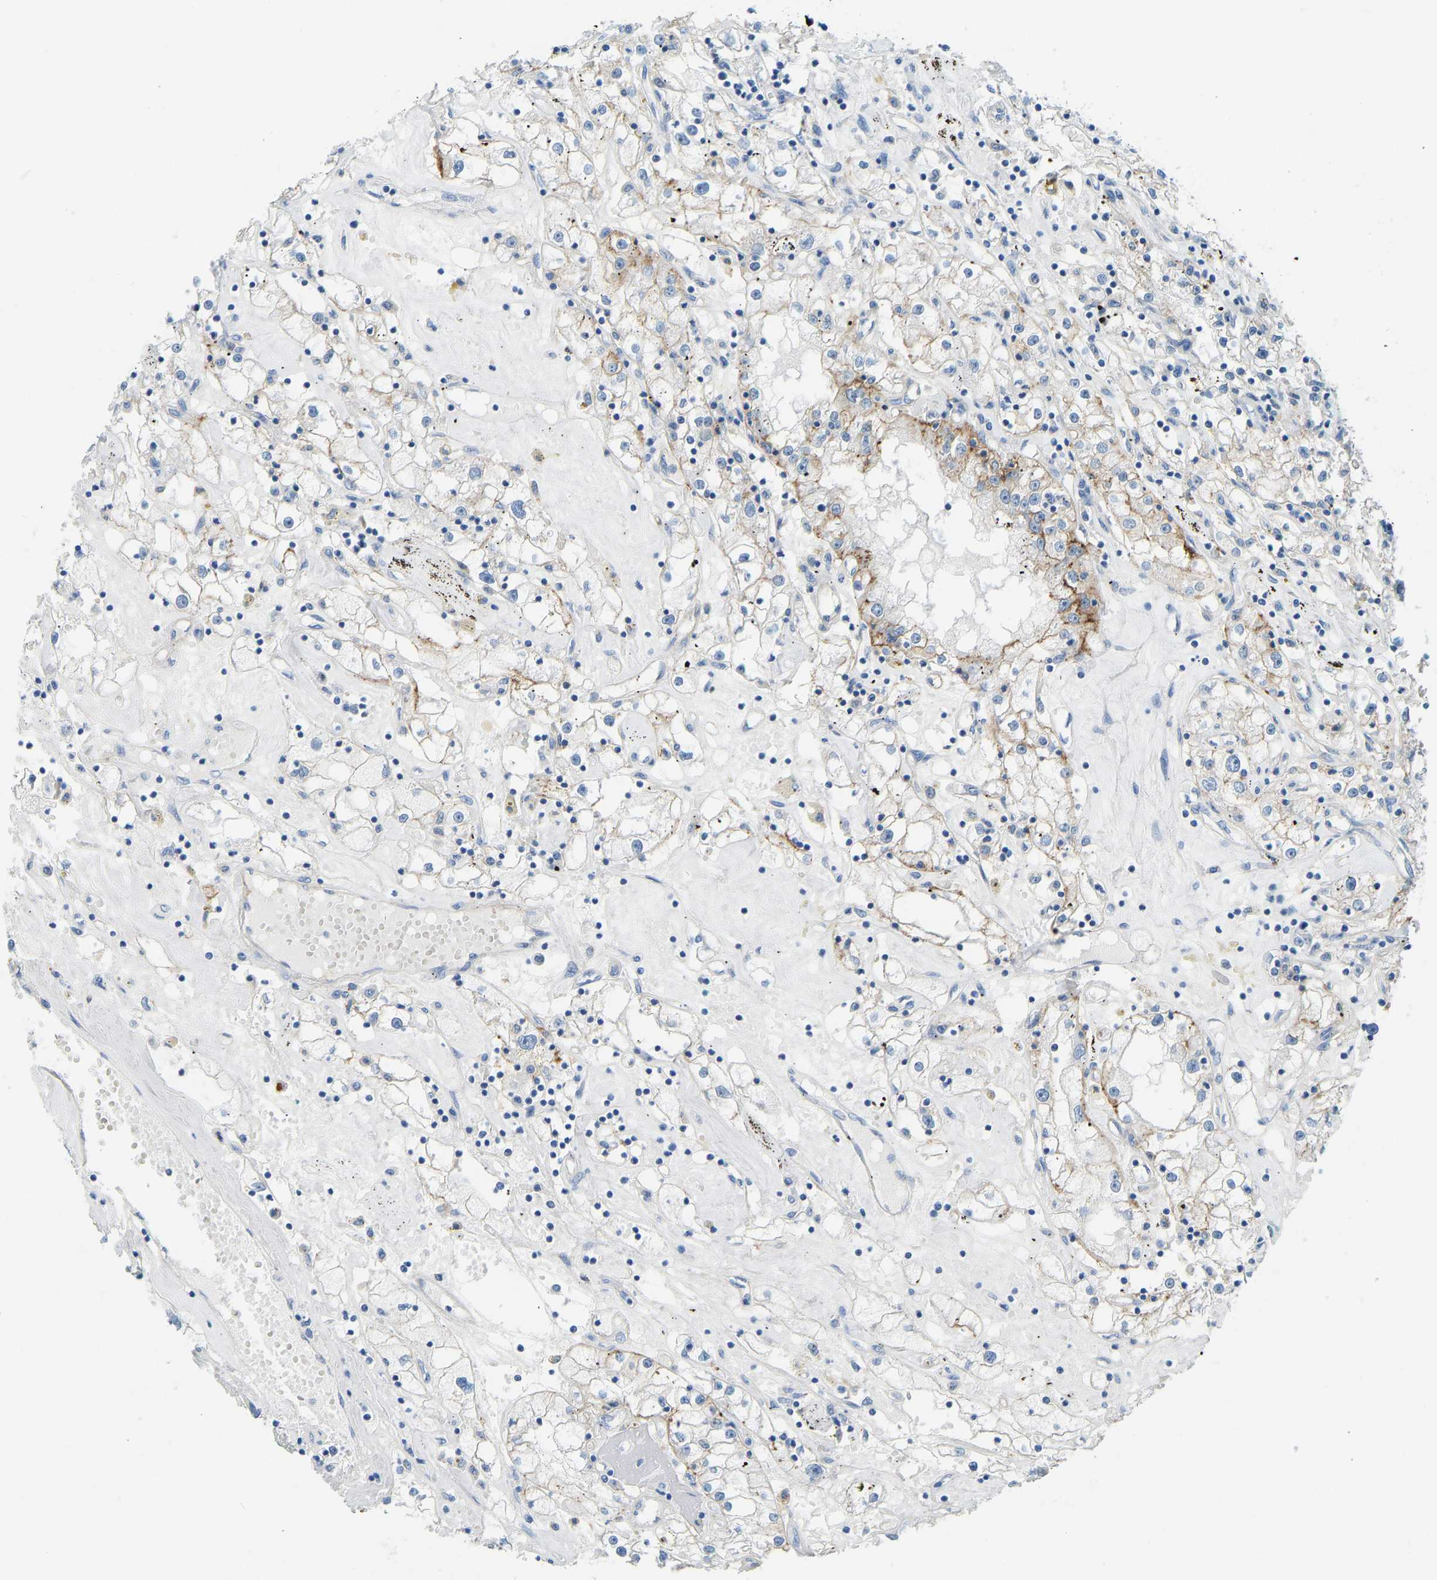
{"staining": {"intensity": "moderate", "quantity": "<25%", "location": "cytoplasmic/membranous"}, "tissue": "renal cancer", "cell_type": "Tumor cells", "image_type": "cancer", "snomed": [{"axis": "morphology", "description": "Adenocarcinoma, NOS"}, {"axis": "topography", "description": "Kidney"}], "caption": "An immunohistochemistry (IHC) image of tumor tissue is shown. Protein staining in brown labels moderate cytoplasmic/membranous positivity in adenocarcinoma (renal) within tumor cells.", "gene": "ATP1A1", "patient": {"sex": "male", "age": 56}}